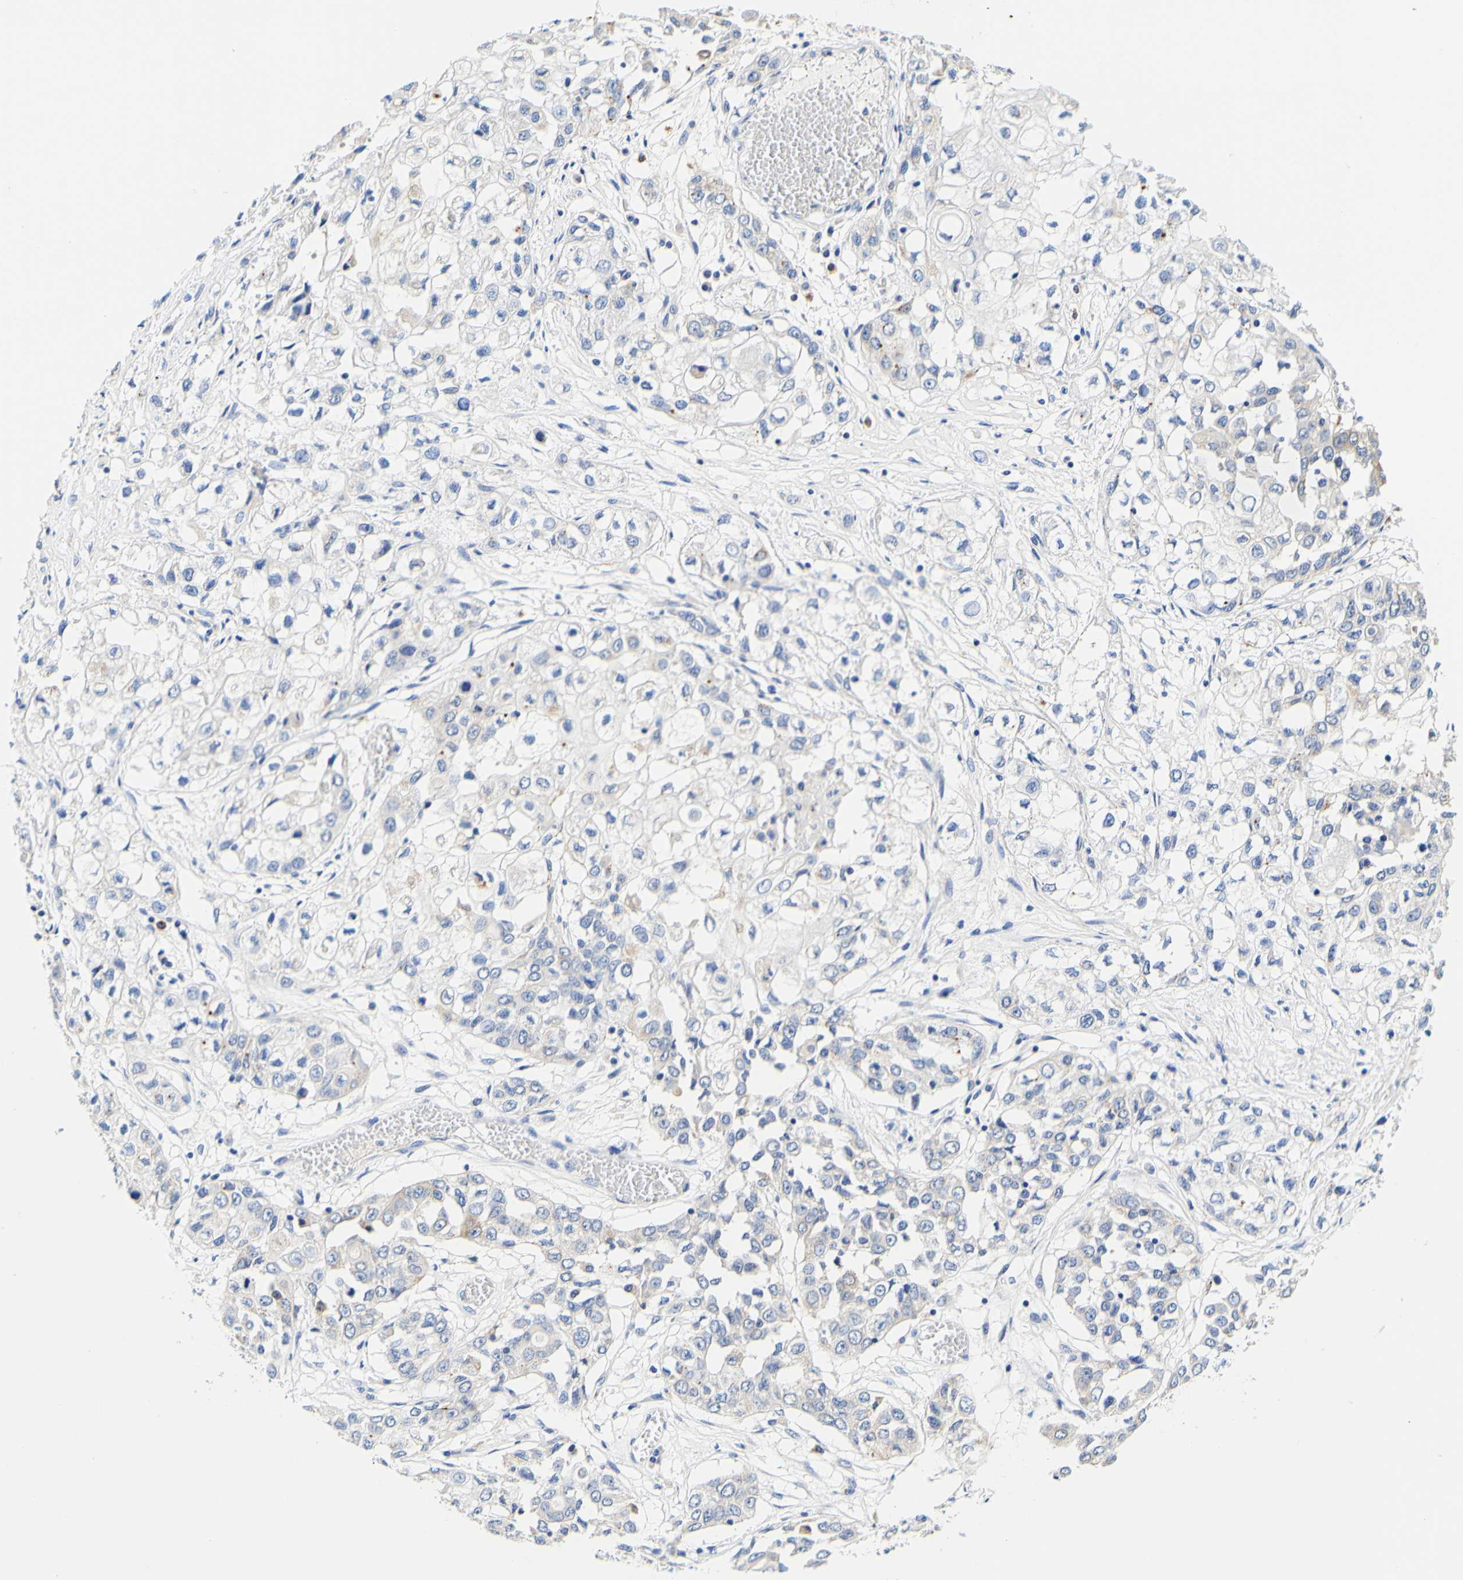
{"staining": {"intensity": "weak", "quantity": "<25%", "location": "cytoplasmic/membranous"}, "tissue": "lung cancer", "cell_type": "Tumor cells", "image_type": "cancer", "snomed": [{"axis": "morphology", "description": "Squamous cell carcinoma, NOS"}, {"axis": "topography", "description": "Lung"}], "caption": "Immunohistochemistry (IHC) photomicrograph of human squamous cell carcinoma (lung) stained for a protein (brown), which demonstrates no staining in tumor cells. (DAB IHC, high magnification).", "gene": "CAMK4", "patient": {"sex": "male", "age": 71}}